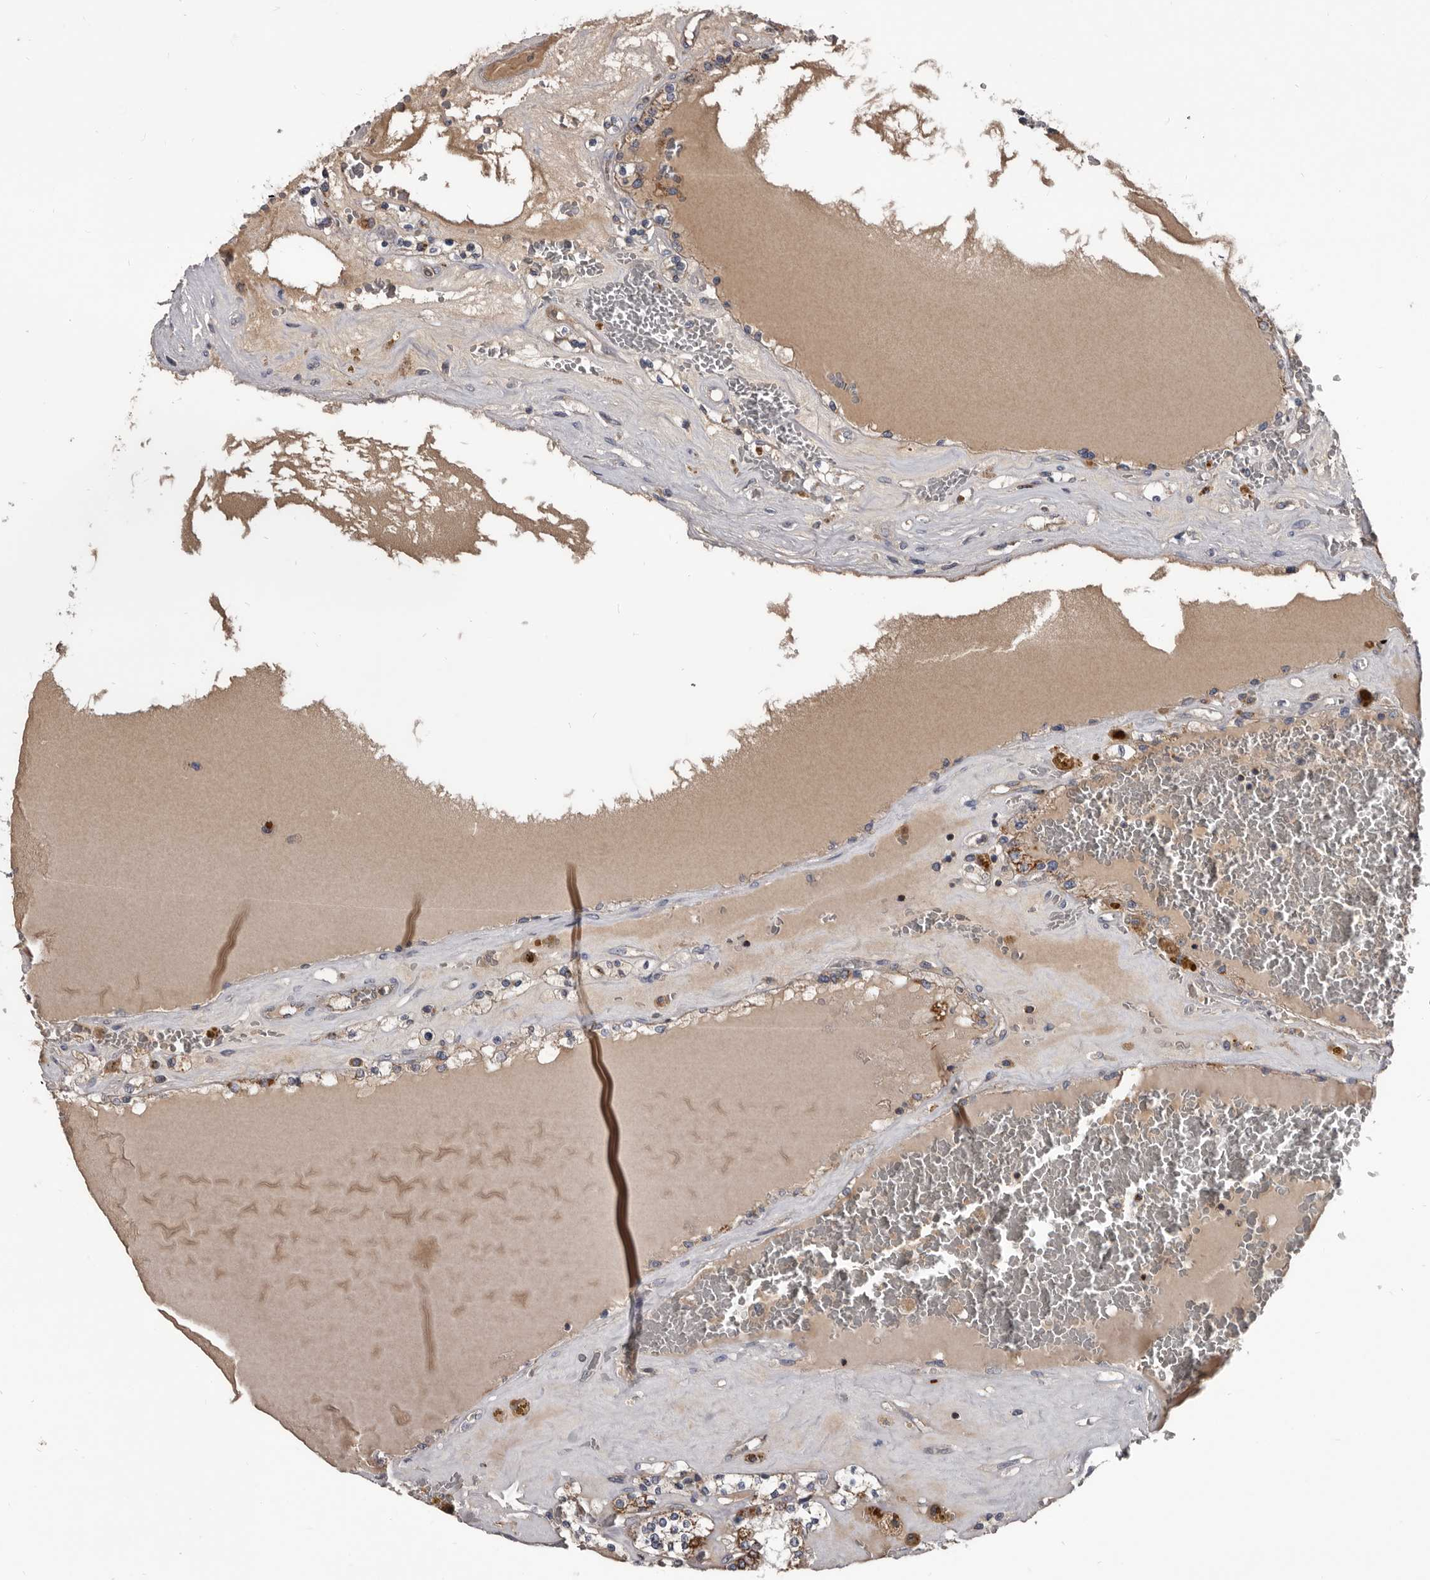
{"staining": {"intensity": "moderate", "quantity": ">75%", "location": "cytoplasmic/membranous"}, "tissue": "renal cancer", "cell_type": "Tumor cells", "image_type": "cancer", "snomed": [{"axis": "morphology", "description": "Adenocarcinoma, NOS"}, {"axis": "topography", "description": "Kidney"}], "caption": "Adenocarcinoma (renal) stained for a protein shows moderate cytoplasmic/membranous positivity in tumor cells.", "gene": "ALDH5A1", "patient": {"sex": "female", "age": 56}}